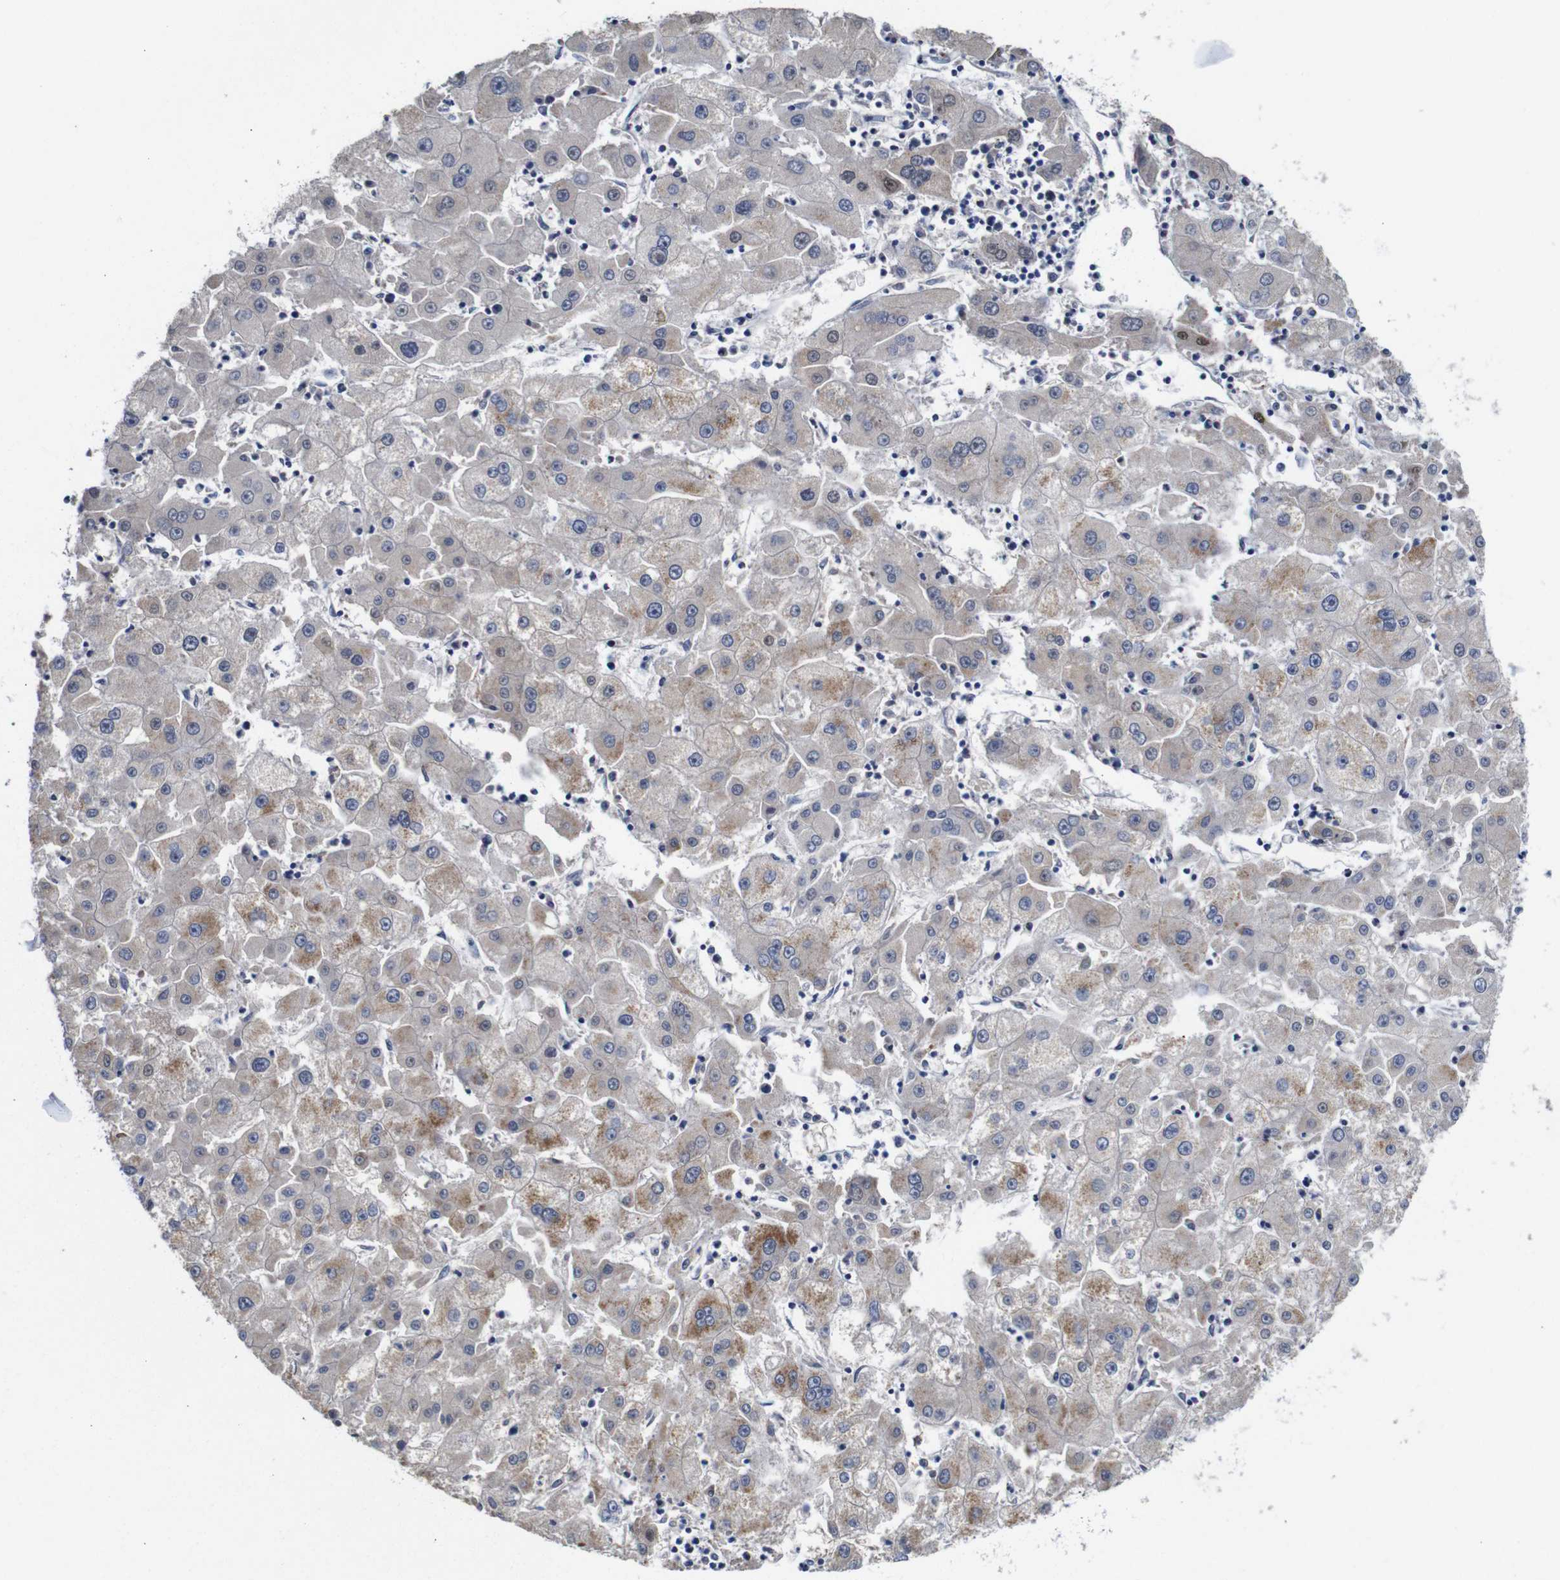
{"staining": {"intensity": "moderate", "quantity": "<25%", "location": "cytoplasmic/membranous"}, "tissue": "liver cancer", "cell_type": "Tumor cells", "image_type": "cancer", "snomed": [{"axis": "morphology", "description": "Carcinoma, Hepatocellular, NOS"}, {"axis": "topography", "description": "Liver"}], "caption": "Protein analysis of hepatocellular carcinoma (liver) tissue shows moderate cytoplasmic/membranous expression in approximately <25% of tumor cells. (DAB IHC with brightfield microscopy, high magnification).", "gene": "NTRK3", "patient": {"sex": "male", "age": 72}}